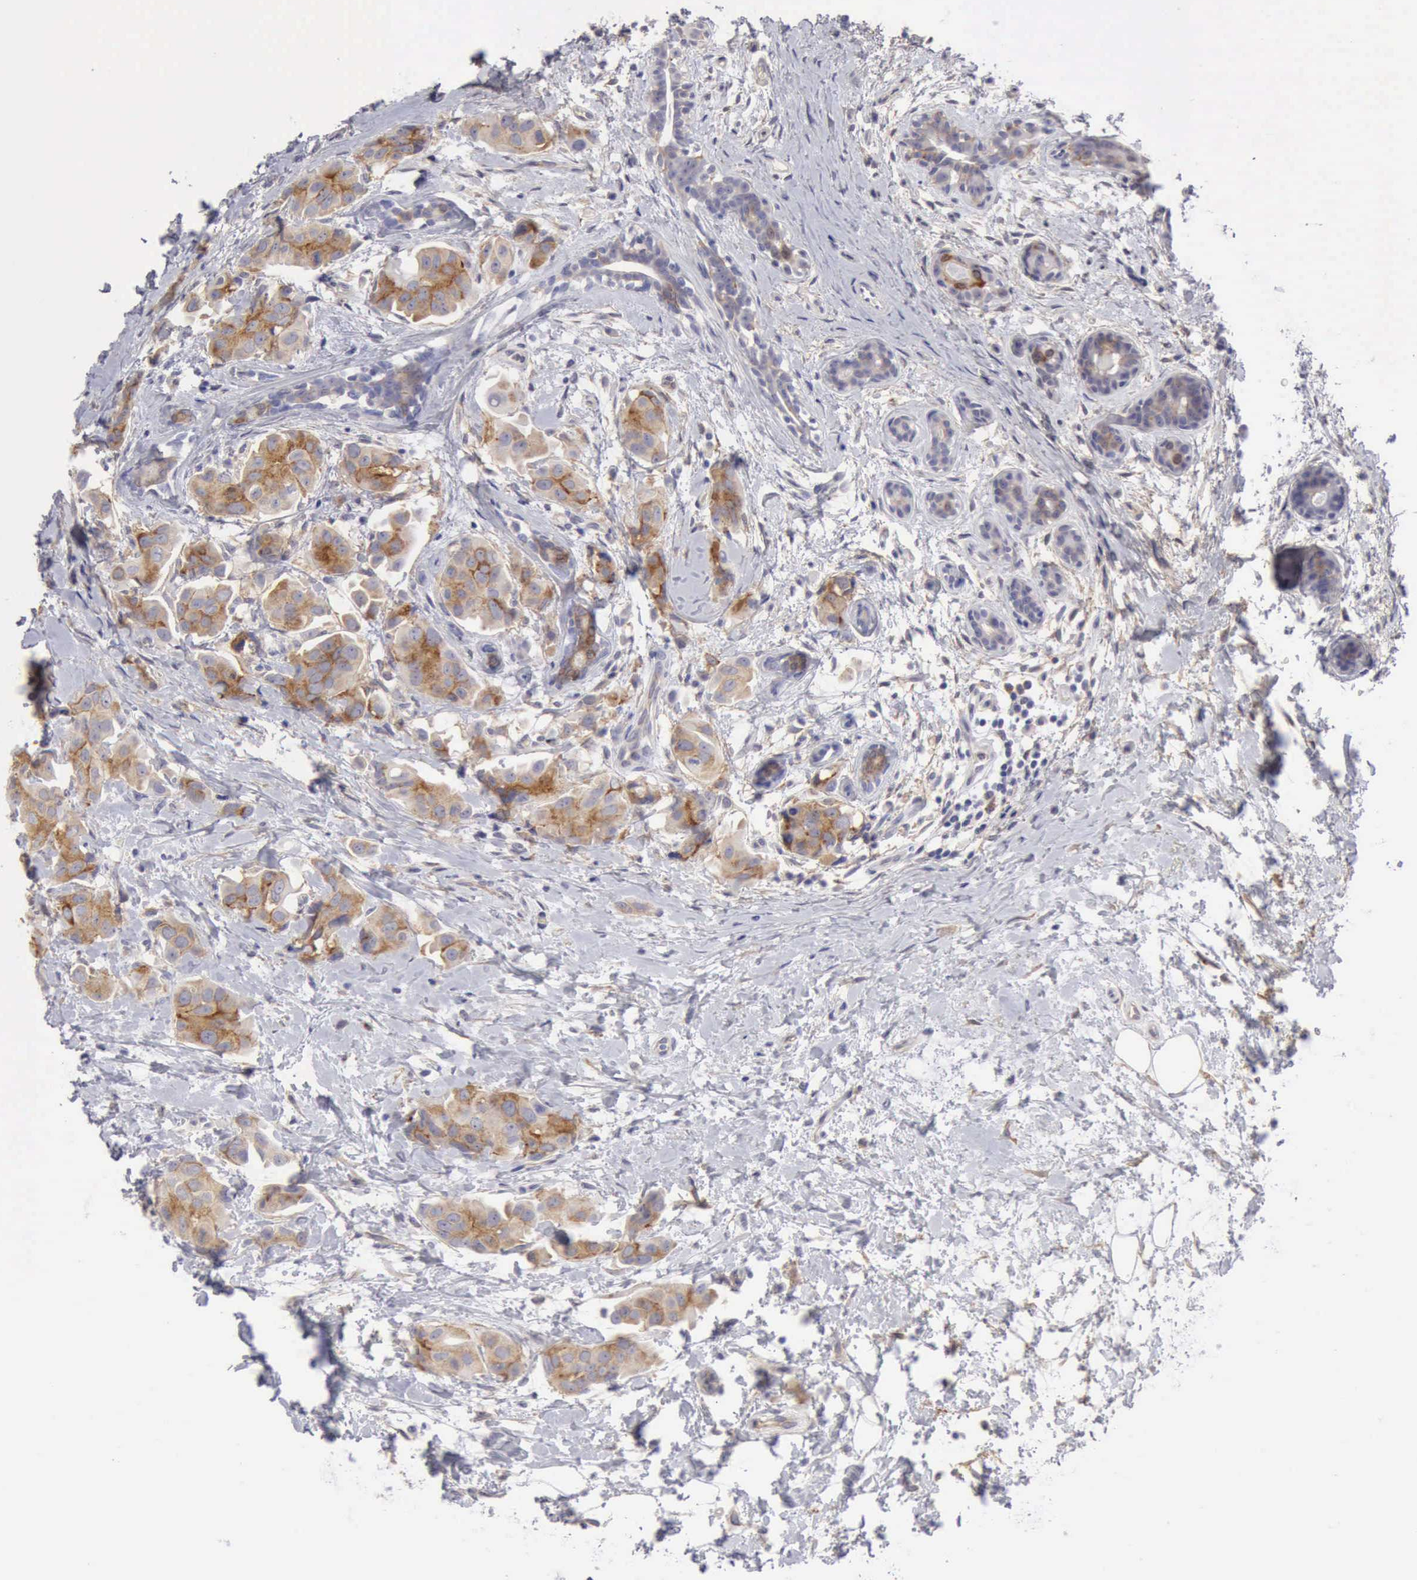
{"staining": {"intensity": "moderate", "quantity": ">75%", "location": "cytoplasmic/membranous"}, "tissue": "breast cancer", "cell_type": "Tumor cells", "image_type": "cancer", "snomed": [{"axis": "morphology", "description": "Duct carcinoma"}, {"axis": "topography", "description": "Breast"}], "caption": "High-magnification brightfield microscopy of breast cancer (infiltrating ductal carcinoma) stained with DAB (3,3'-diaminobenzidine) (brown) and counterstained with hematoxylin (blue). tumor cells exhibit moderate cytoplasmic/membranous staining is identified in approximately>75% of cells.", "gene": "TFRC", "patient": {"sex": "female", "age": 40}}